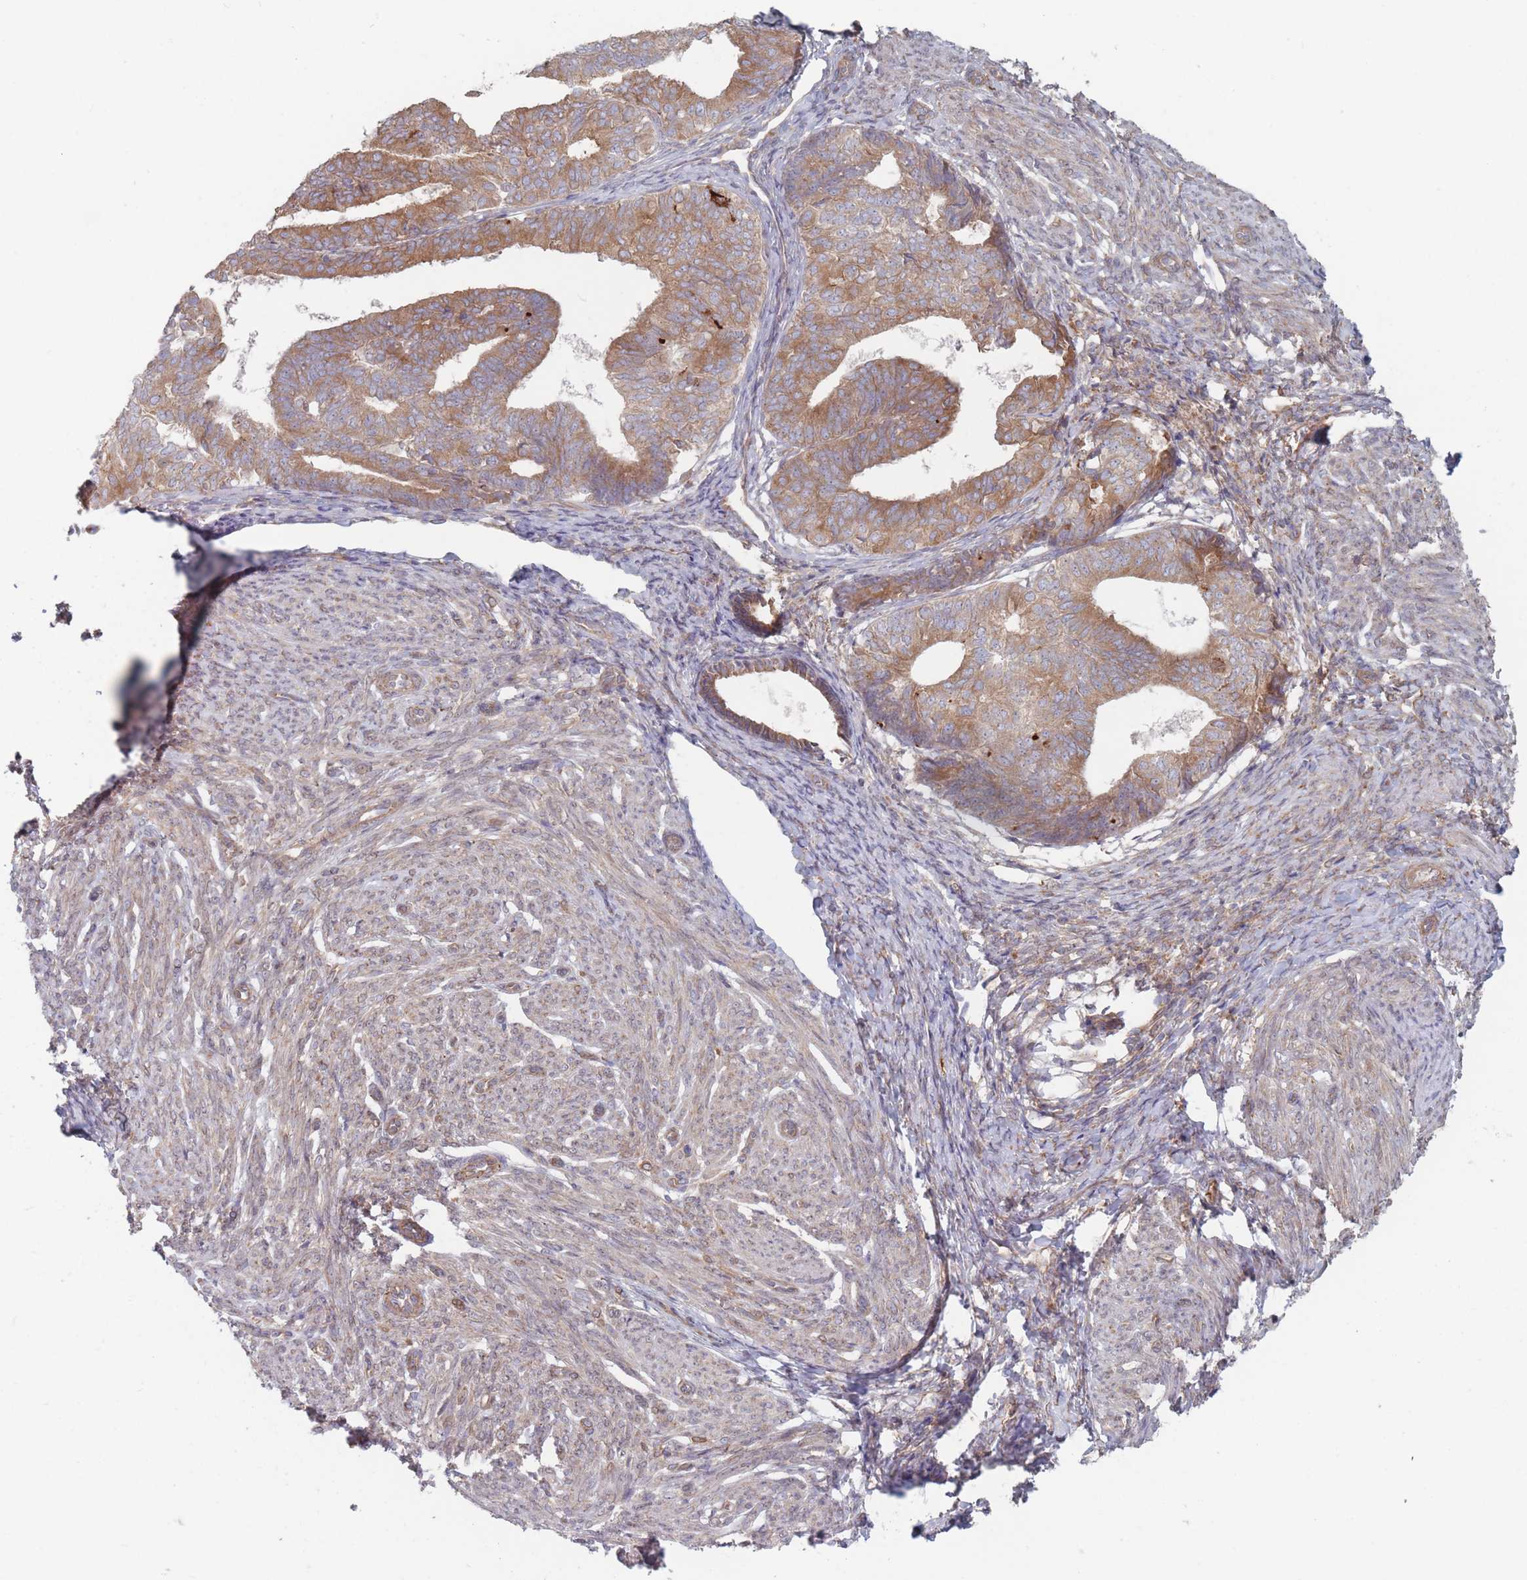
{"staining": {"intensity": "moderate", "quantity": ">75%", "location": "cytoplasmic/membranous"}, "tissue": "endometrial cancer", "cell_type": "Tumor cells", "image_type": "cancer", "snomed": [{"axis": "morphology", "description": "Adenocarcinoma, NOS"}, {"axis": "topography", "description": "Endometrium"}], "caption": "A brown stain highlights moderate cytoplasmic/membranous staining of a protein in endometrial cancer (adenocarcinoma) tumor cells.", "gene": "KDSR", "patient": {"sex": "female", "age": 87}}